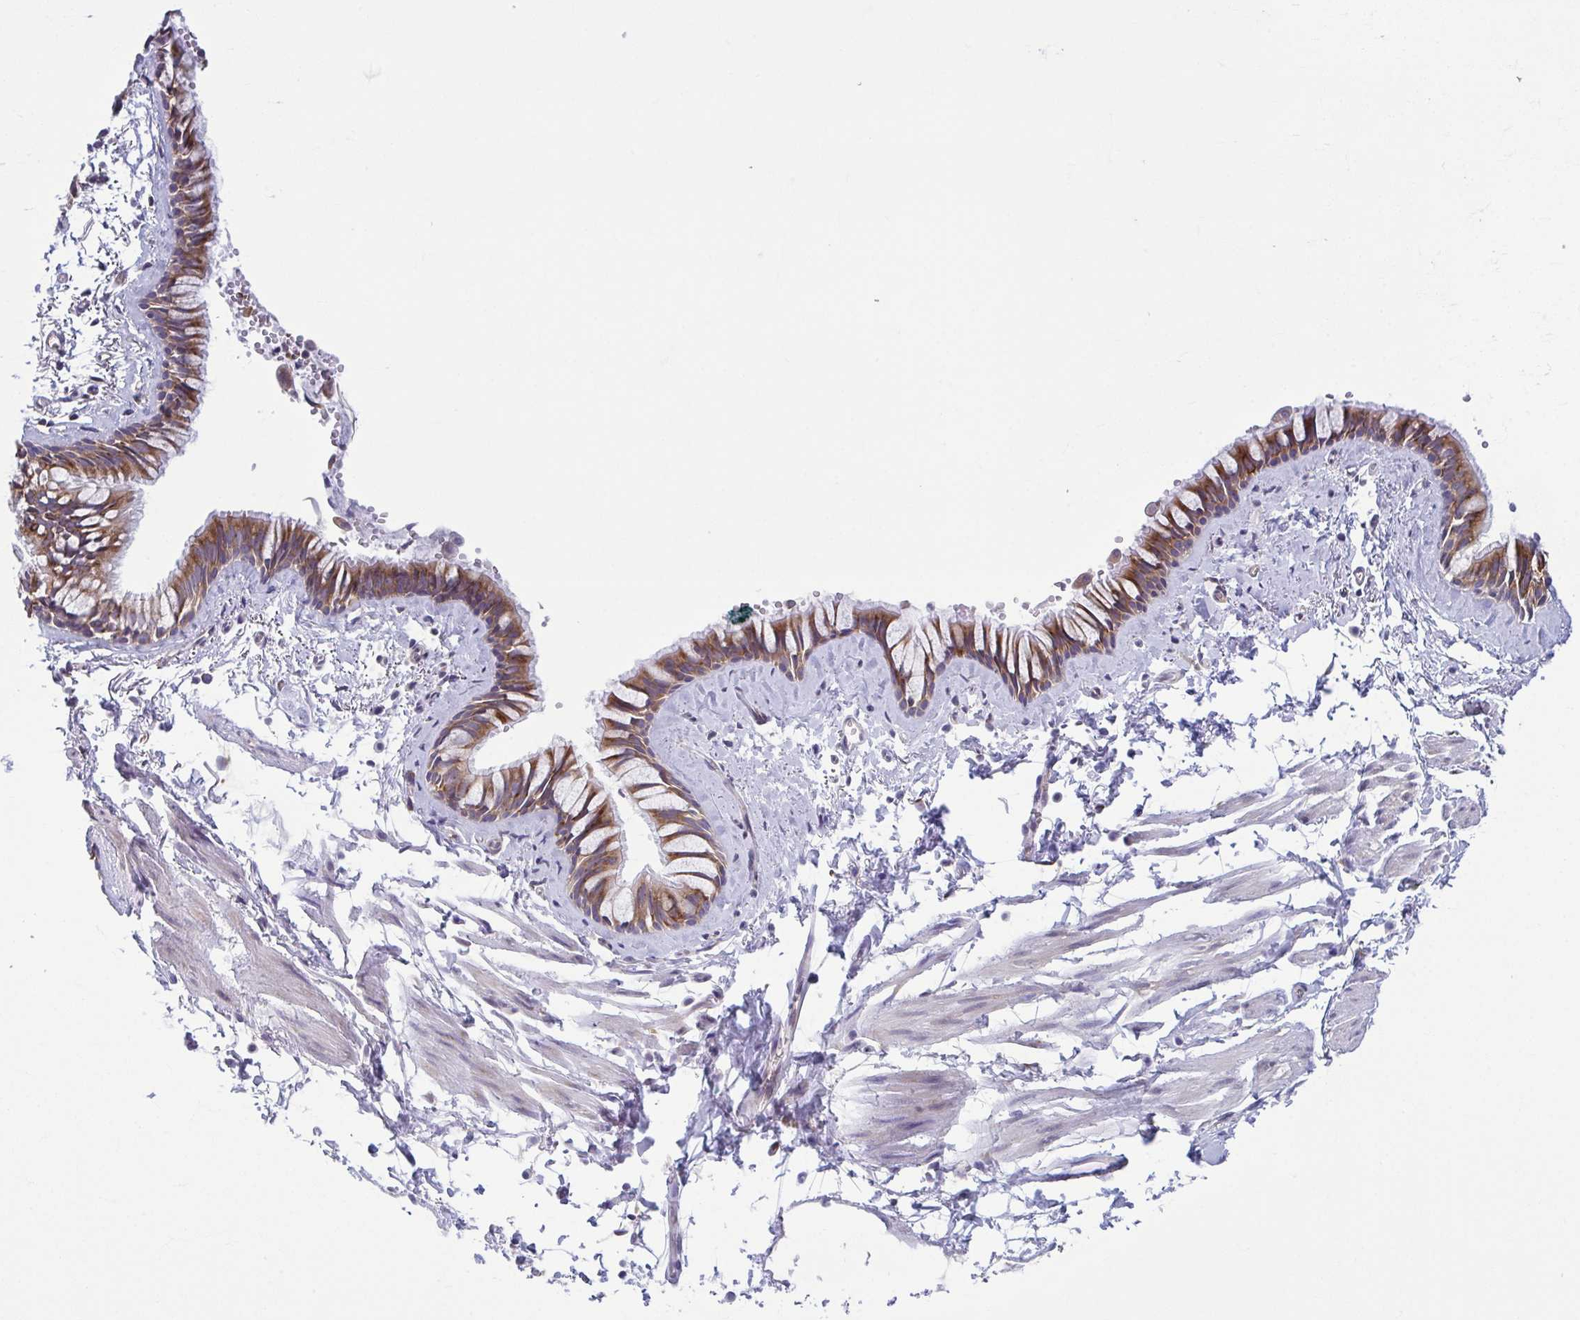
{"staining": {"intensity": "moderate", "quantity": ">75%", "location": "cytoplasmic/membranous"}, "tissue": "bronchus", "cell_type": "Respiratory epithelial cells", "image_type": "normal", "snomed": [{"axis": "morphology", "description": "Normal tissue, NOS"}, {"axis": "topography", "description": "Bronchus"}], "caption": "There is medium levels of moderate cytoplasmic/membranous staining in respiratory epithelial cells of normal bronchus, as demonstrated by immunohistochemical staining (brown color).", "gene": "TMEM108", "patient": {"sex": "female", "age": 59}}